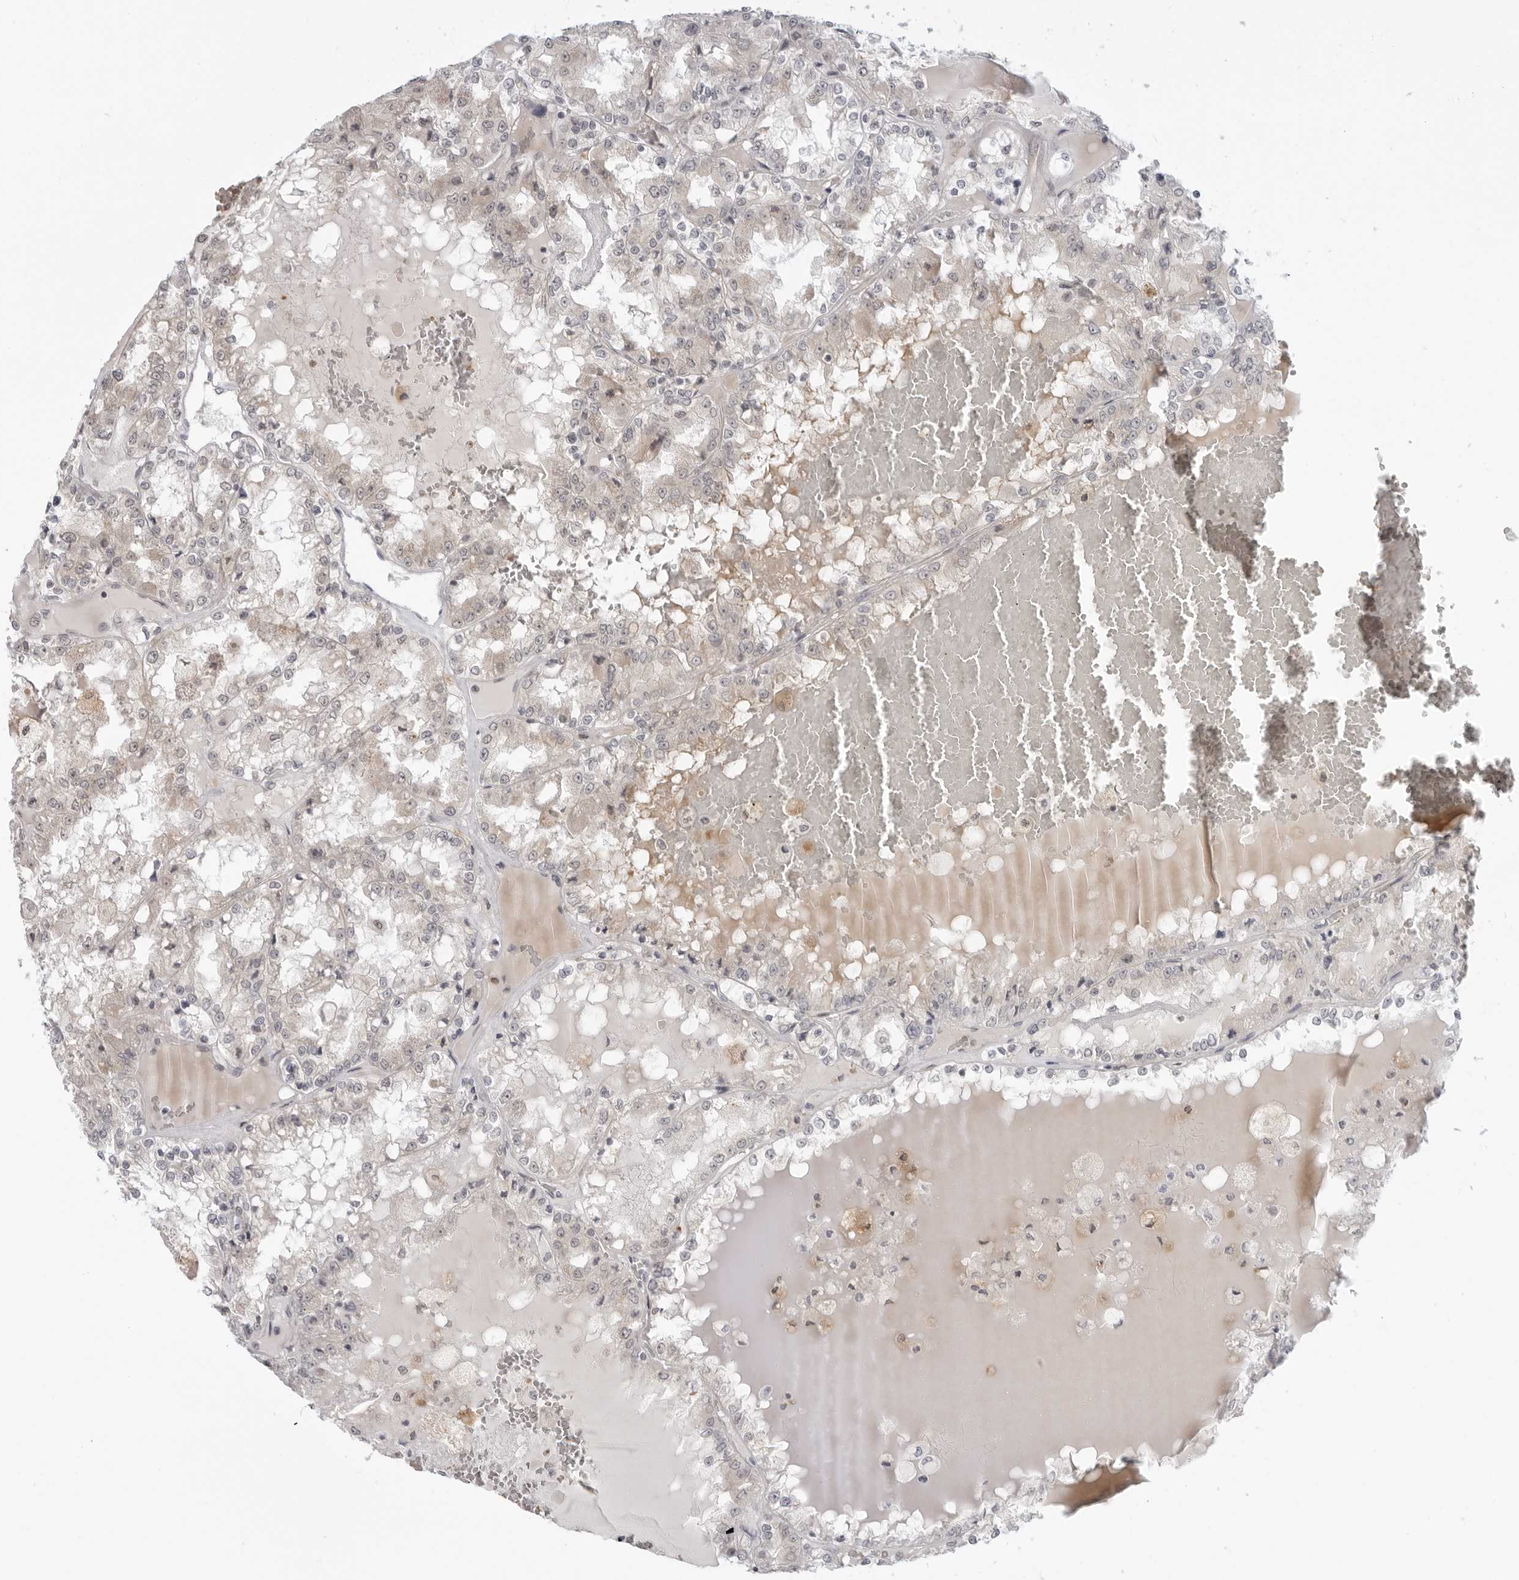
{"staining": {"intensity": "weak", "quantity": "<25%", "location": "cytoplasmic/membranous"}, "tissue": "renal cancer", "cell_type": "Tumor cells", "image_type": "cancer", "snomed": [{"axis": "morphology", "description": "Adenocarcinoma, NOS"}, {"axis": "topography", "description": "Kidney"}], "caption": "Tumor cells show no significant protein expression in renal adenocarcinoma.", "gene": "SUGCT", "patient": {"sex": "female", "age": 56}}